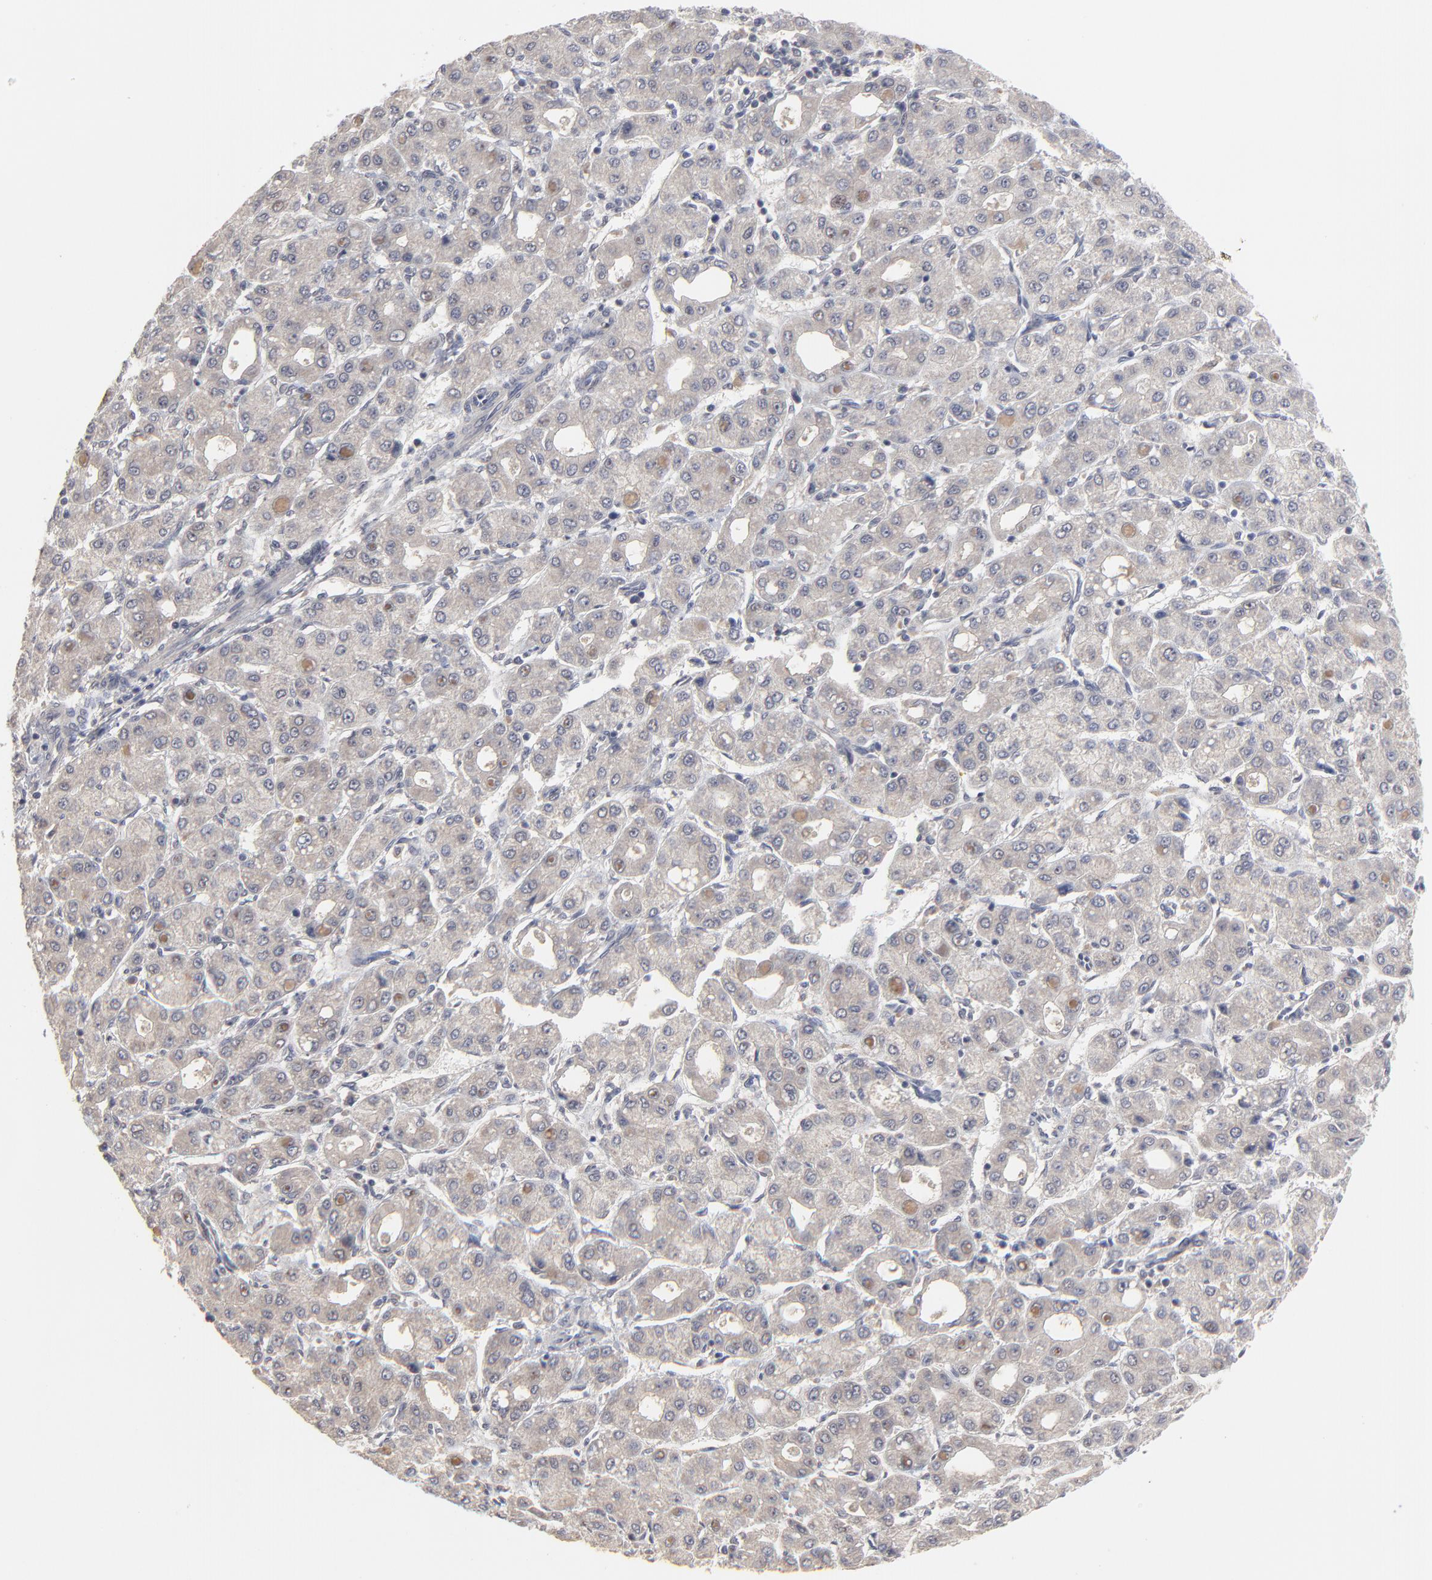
{"staining": {"intensity": "weak", "quantity": ">75%", "location": "cytoplasmic/membranous"}, "tissue": "liver cancer", "cell_type": "Tumor cells", "image_type": "cancer", "snomed": [{"axis": "morphology", "description": "Carcinoma, Hepatocellular, NOS"}, {"axis": "topography", "description": "Liver"}], "caption": "Weak cytoplasmic/membranous protein positivity is present in approximately >75% of tumor cells in liver cancer. The staining is performed using DAB brown chromogen to label protein expression. The nuclei are counter-stained blue using hematoxylin.", "gene": "FAM199X", "patient": {"sex": "male", "age": 69}}